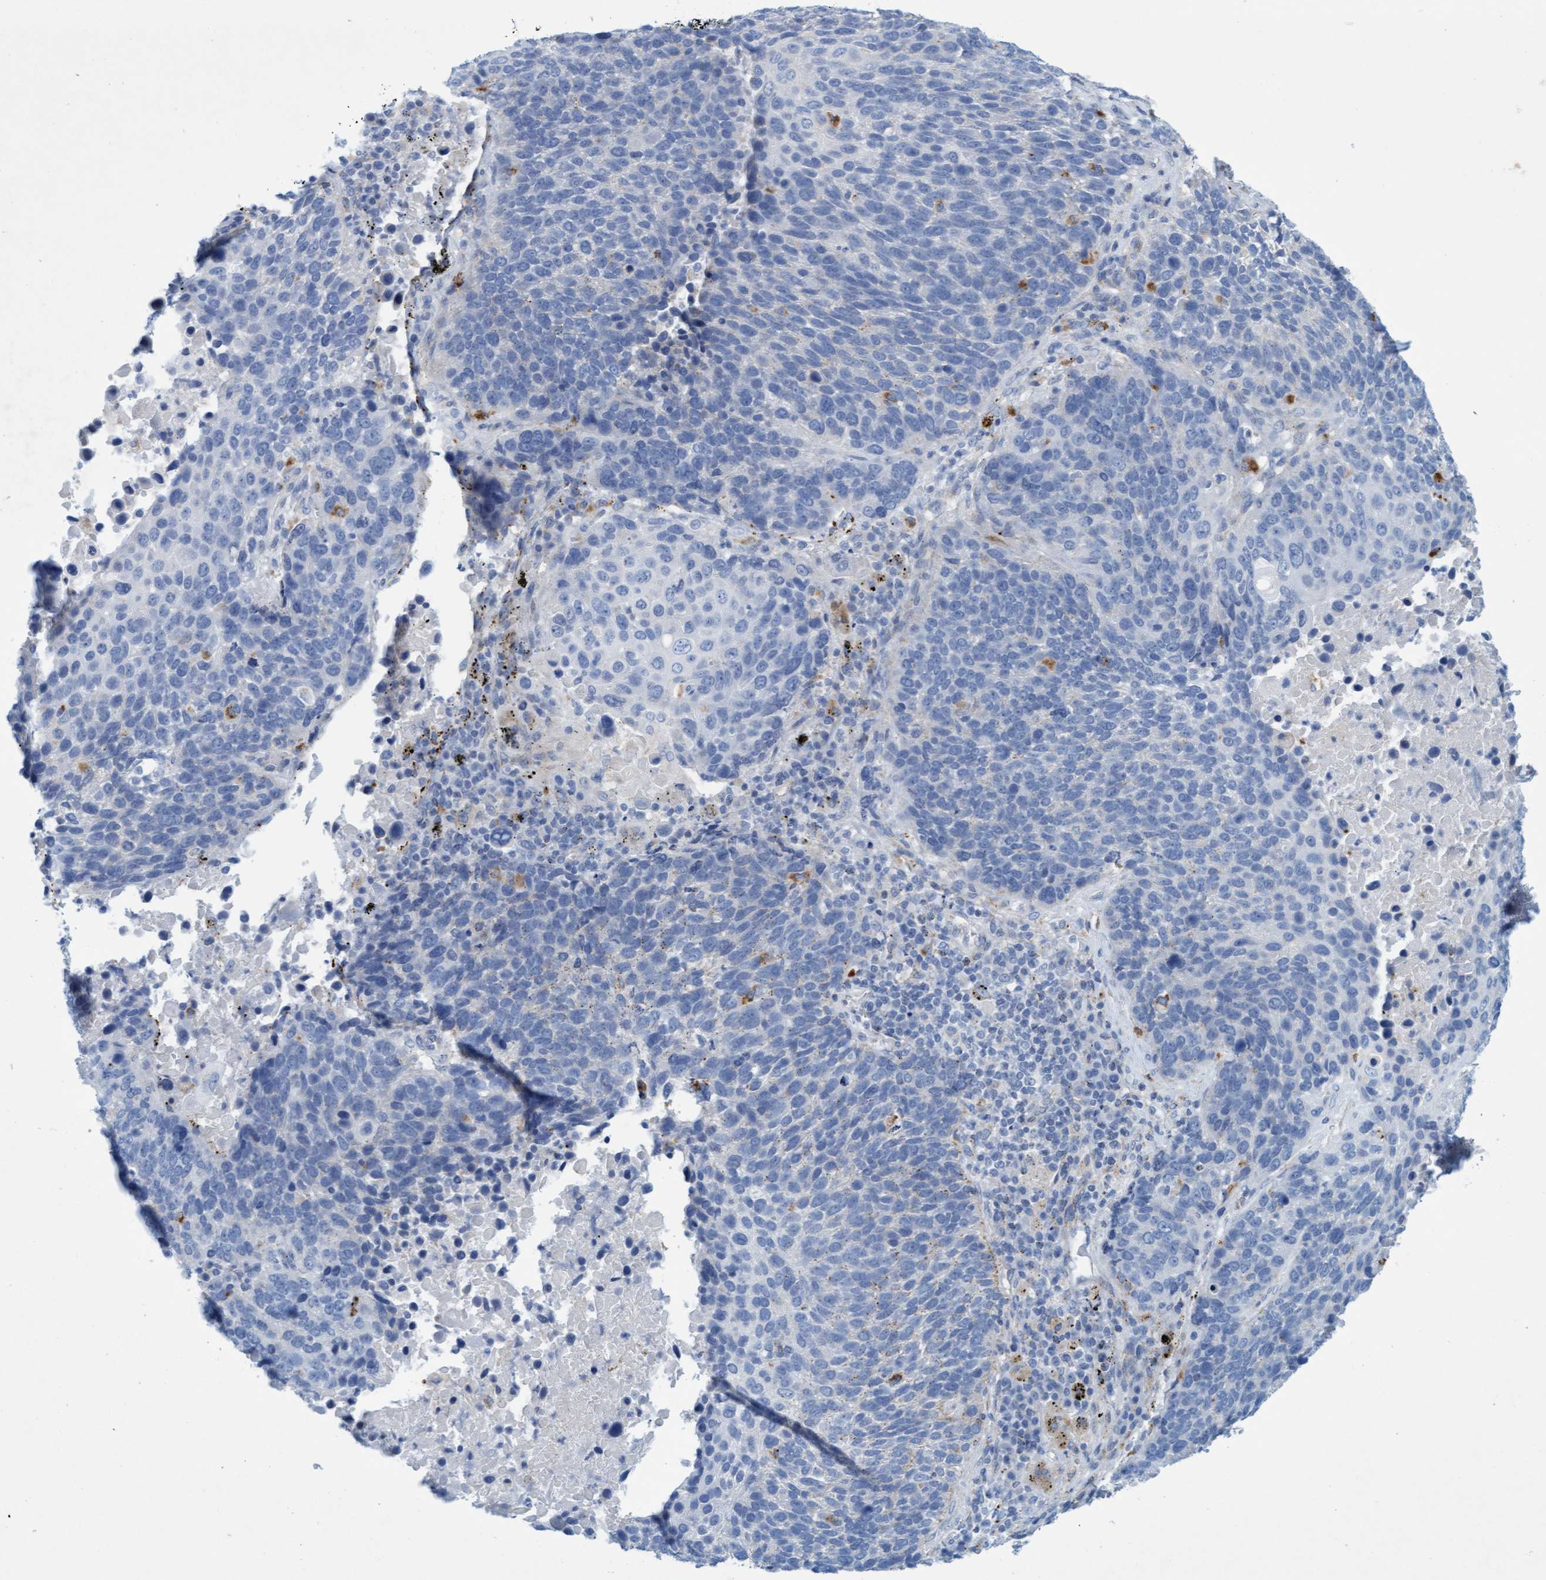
{"staining": {"intensity": "negative", "quantity": "none", "location": "none"}, "tissue": "lung cancer", "cell_type": "Tumor cells", "image_type": "cancer", "snomed": [{"axis": "morphology", "description": "Squamous cell carcinoma, NOS"}, {"axis": "topography", "description": "Lung"}], "caption": "High power microscopy image of an immunohistochemistry histopathology image of lung squamous cell carcinoma, revealing no significant staining in tumor cells.", "gene": "SGSH", "patient": {"sex": "male", "age": 66}}